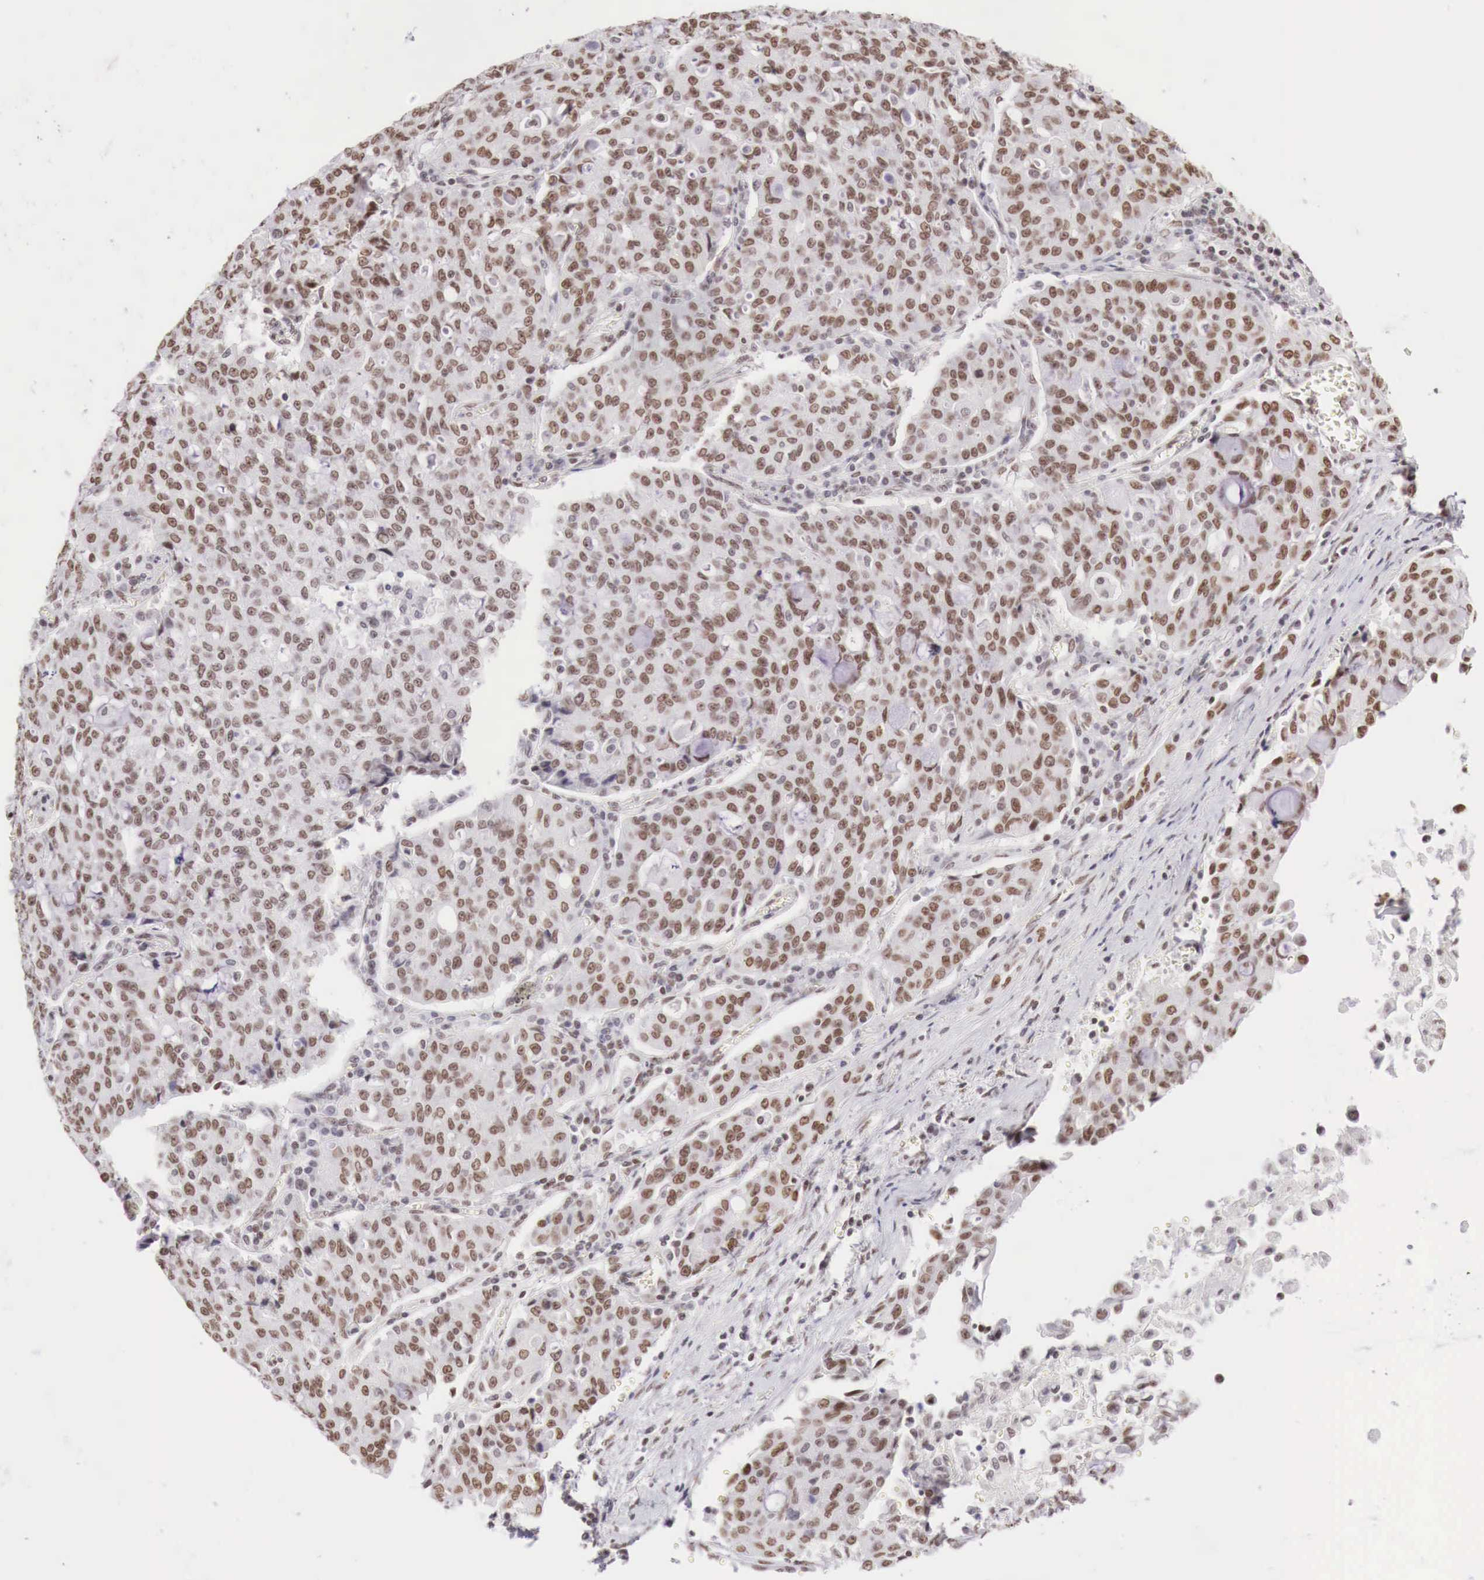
{"staining": {"intensity": "weak", "quantity": "25%-75%", "location": "nuclear"}, "tissue": "lung cancer", "cell_type": "Tumor cells", "image_type": "cancer", "snomed": [{"axis": "morphology", "description": "Adenocarcinoma, NOS"}, {"axis": "topography", "description": "Lung"}], "caption": "Tumor cells exhibit weak nuclear positivity in approximately 25%-75% of cells in lung cancer (adenocarcinoma).", "gene": "PHF14", "patient": {"sex": "female", "age": 44}}